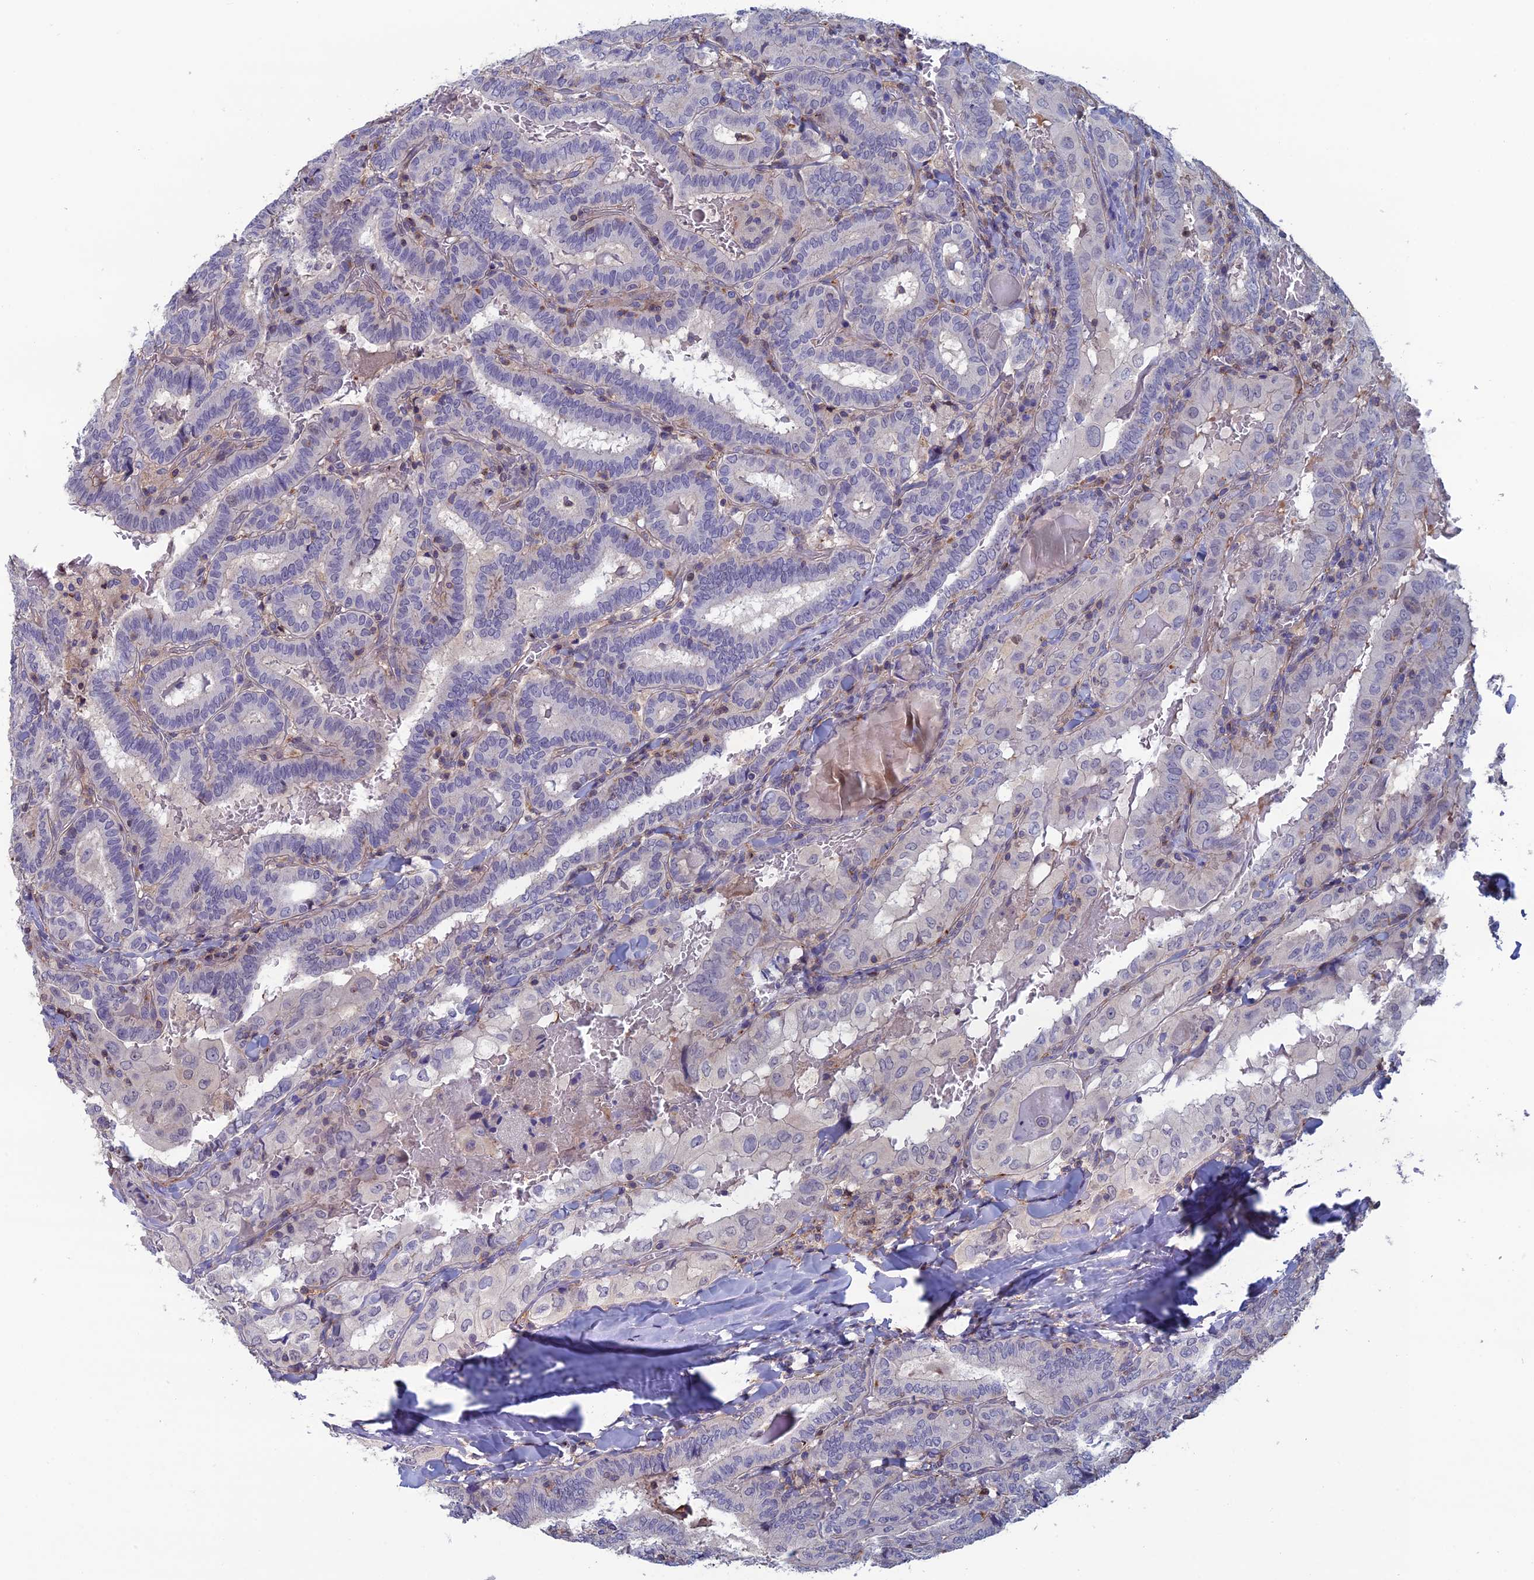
{"staining": {"intensity": "negative", "quantity": "none", "location": "none"}, "tissue": "thyroid cancer", "cell_type": "Tumor cells", "image_type": "cancer", "snomed": [{"axis": "morphology", "description": "Papillary adenocarcinoma, NOS"}, {"axis": "topography", "description": "Thyroid gland"}], "caption": "IHC photomicrograph of neoplastic tissue: papillary adenocarcinoma (thyroid) stained with DAB shows no significant protein positivity in tumor cells.", "gene": "C15orf62", "patient": {"sex": "female", "age": 72}}